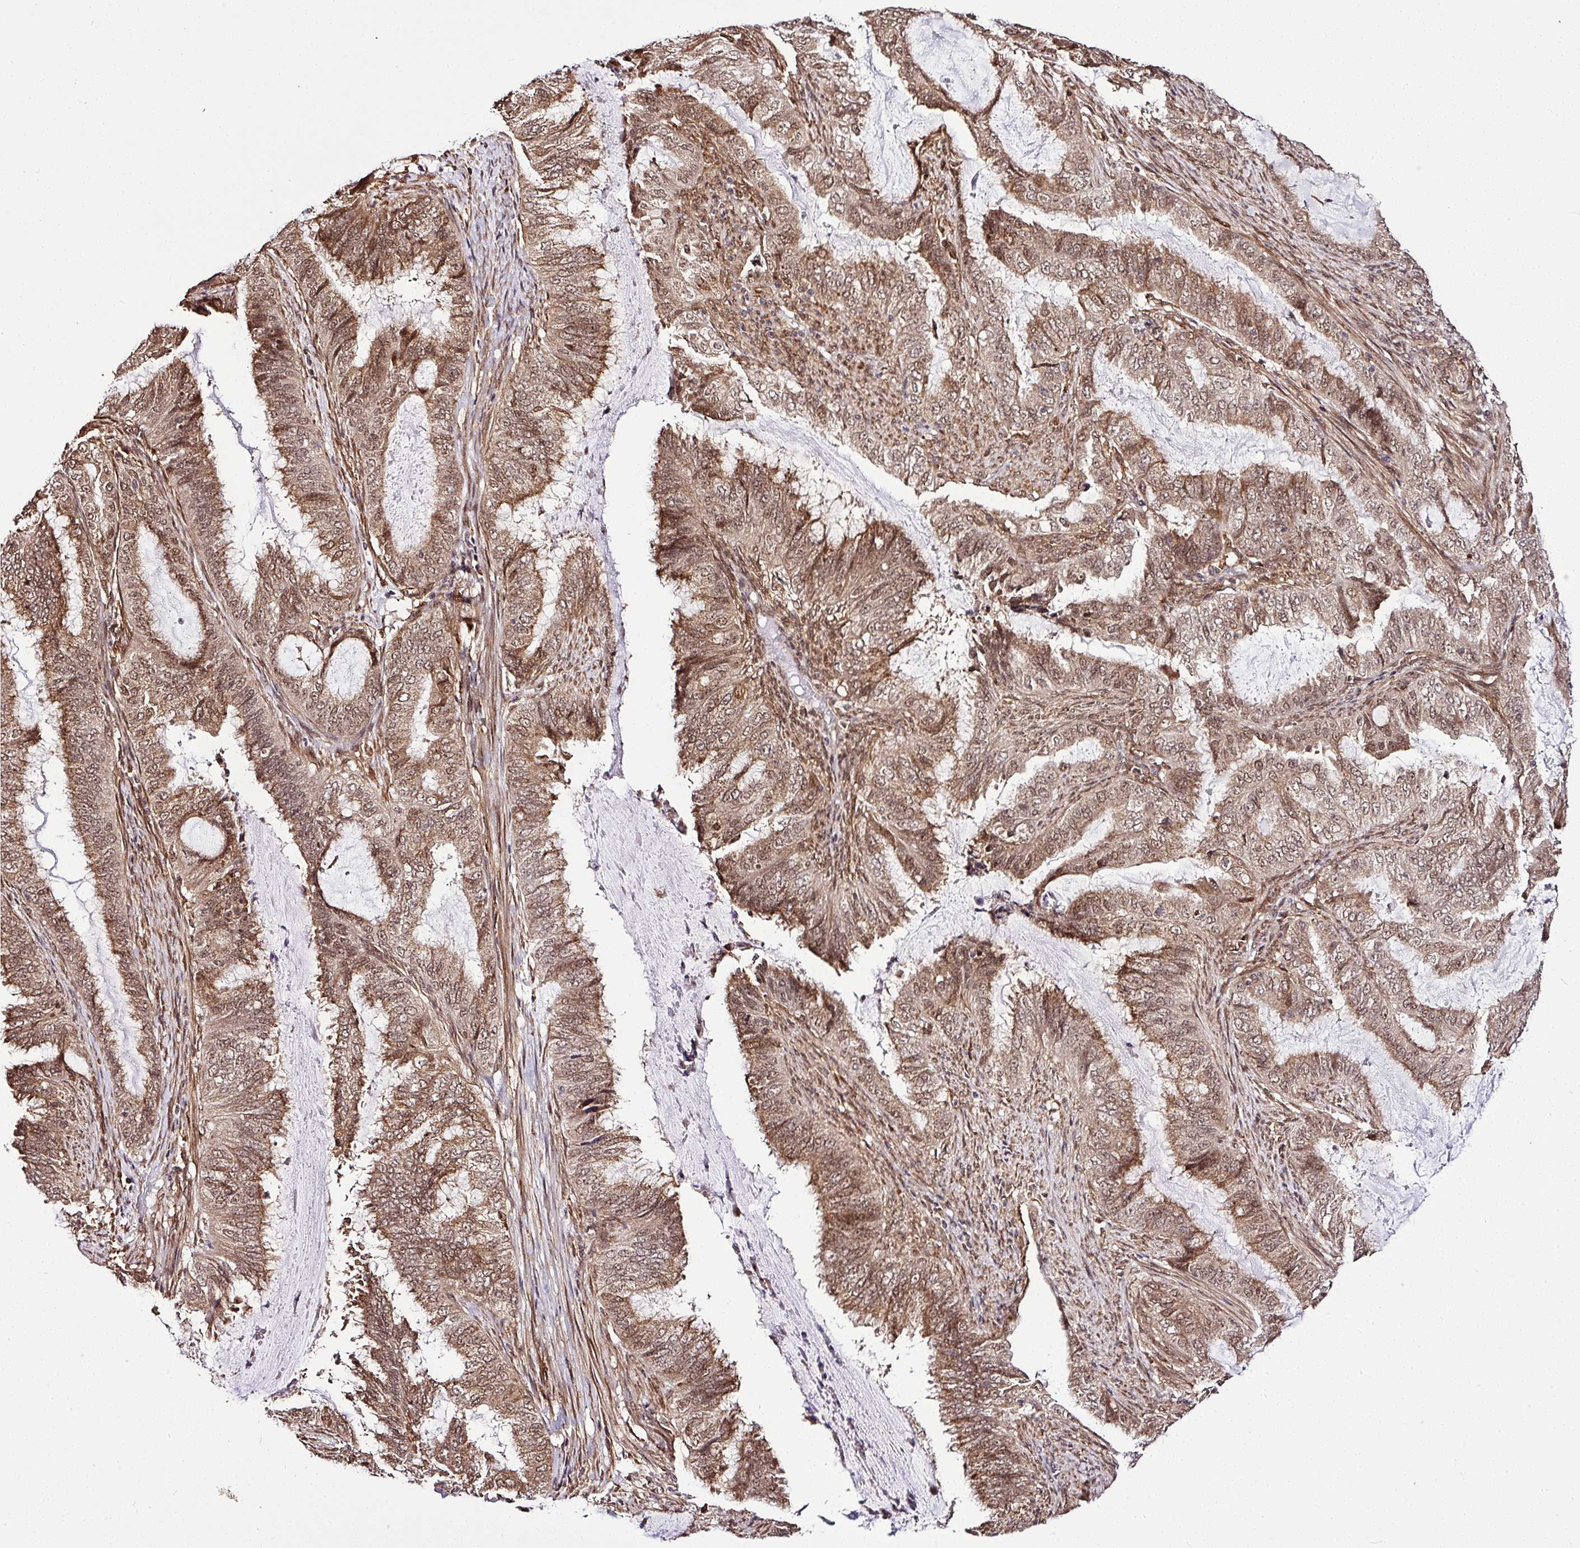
{"staining": {"intensity": "moderate", "quantity": ">75%", "location": "cytoplasmic/membranous,nuclear"}, "tissue": "endometrial cancer", "cell_type": "Tumor cells", "image_type": "cancer", "snomed": [{"axis": "morphology", "description": "Adenocarcinoma, NOS"}, {"axis": "topography", "description": "Endometrium"}], "caption": "Tumor cells exhibit medium levels of moderate cytoplasmic/membranous and nuclear expression in approximately >75% of cells in endometrial adenocarcinoma.", "gene": "FAM153A", "patient": {"sex": "female", "age": 51}}